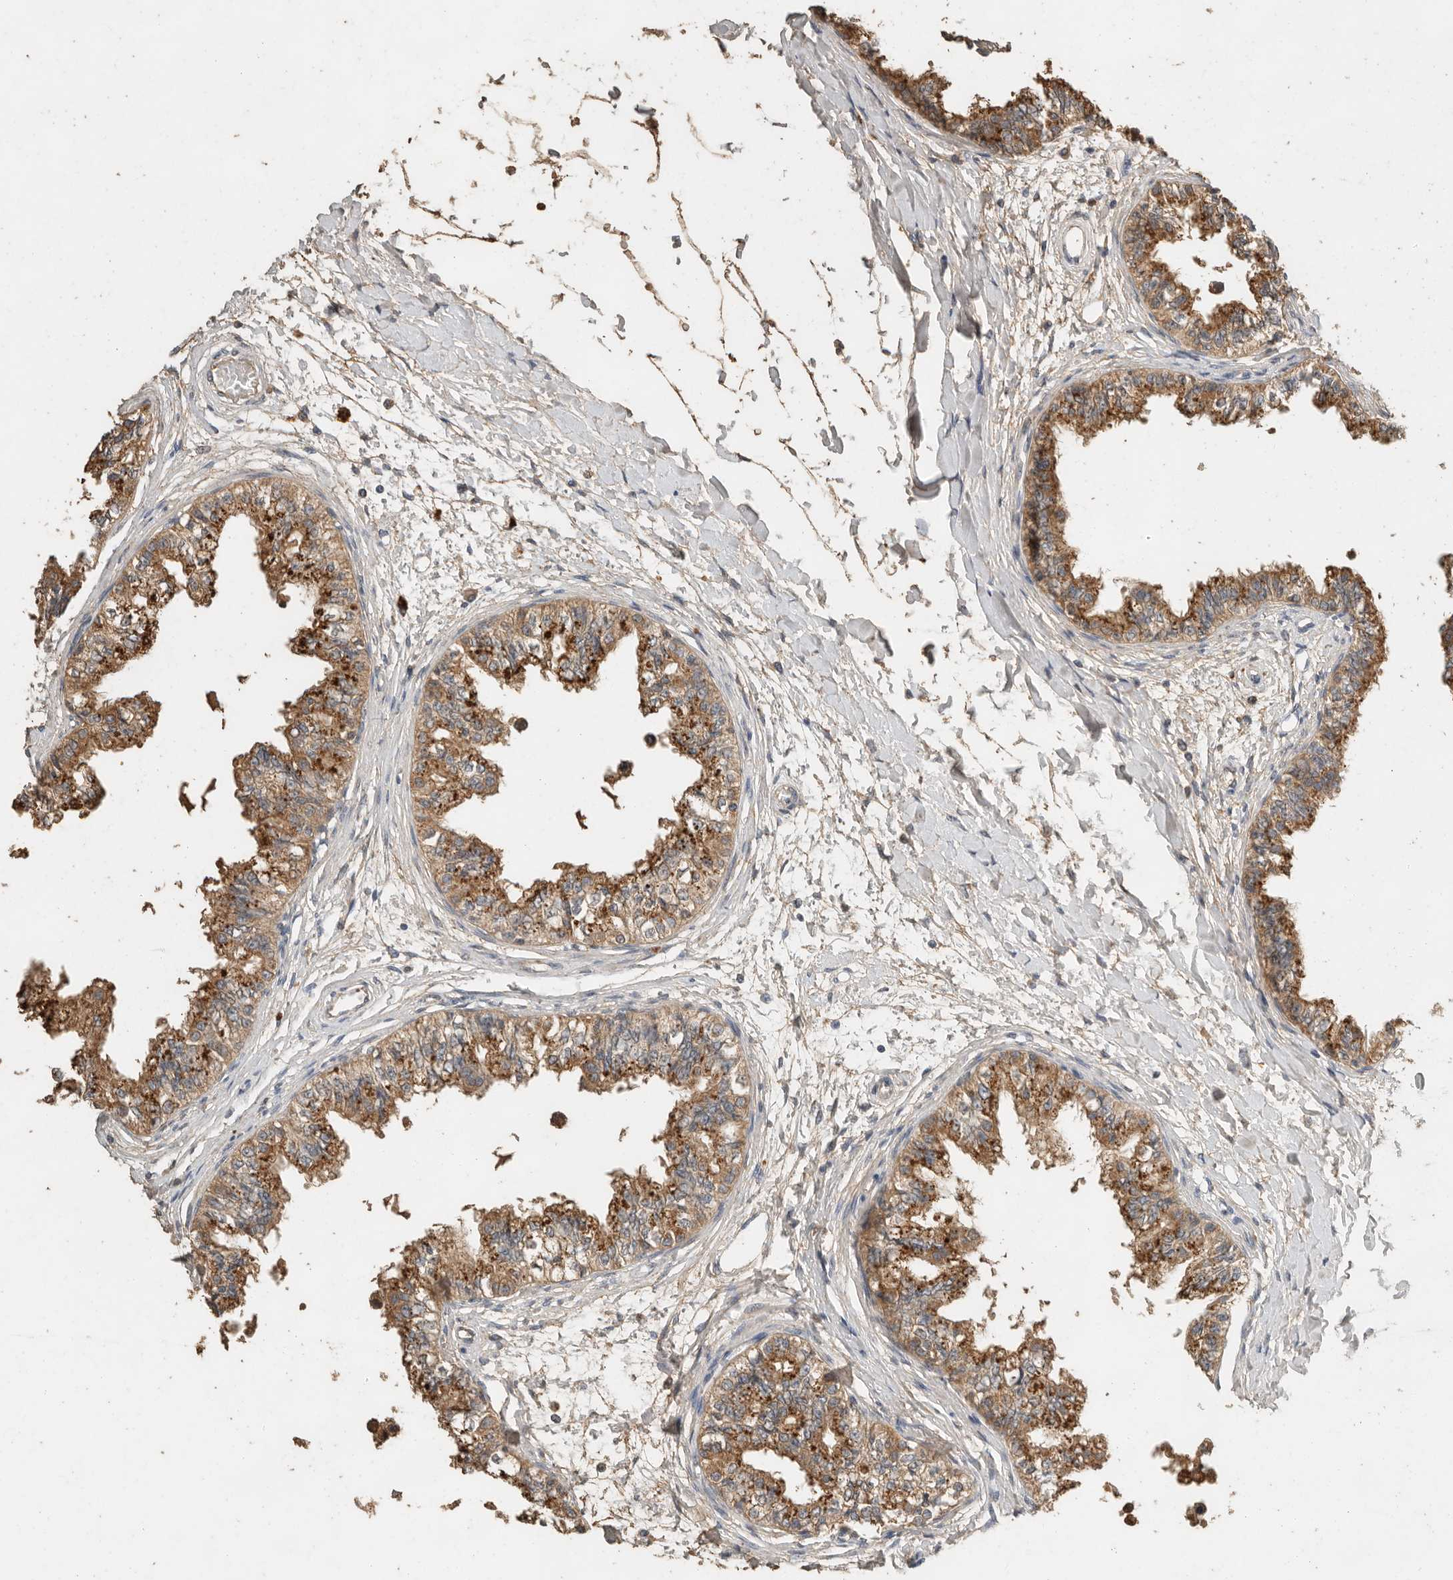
{"staining": {"intensity": "moderate", "quantity": ">75%", "location": "cytoplasmic/membranous"}, "tissue": "epididymis", "cell_type": "Glandular cells", "image_type": "normal", "snomed": [{"axis": "morphology", "description": "Normal tissue, NOS"}, {"axis": "morphology", "description": "Adenocarcinoma, metastatic, NOS"}, {"axis": "topography", "description": "Testis"}, {"axis": "topography", "description": "Epididymis"}], "caption": "The image shows staining of benign epididymis, revealing moderate cytoplasmic/membranous protein positivity (brown color) within glandular cells.", "gene": "CTF1", "patient": {"sex": "male", "age": 26}}